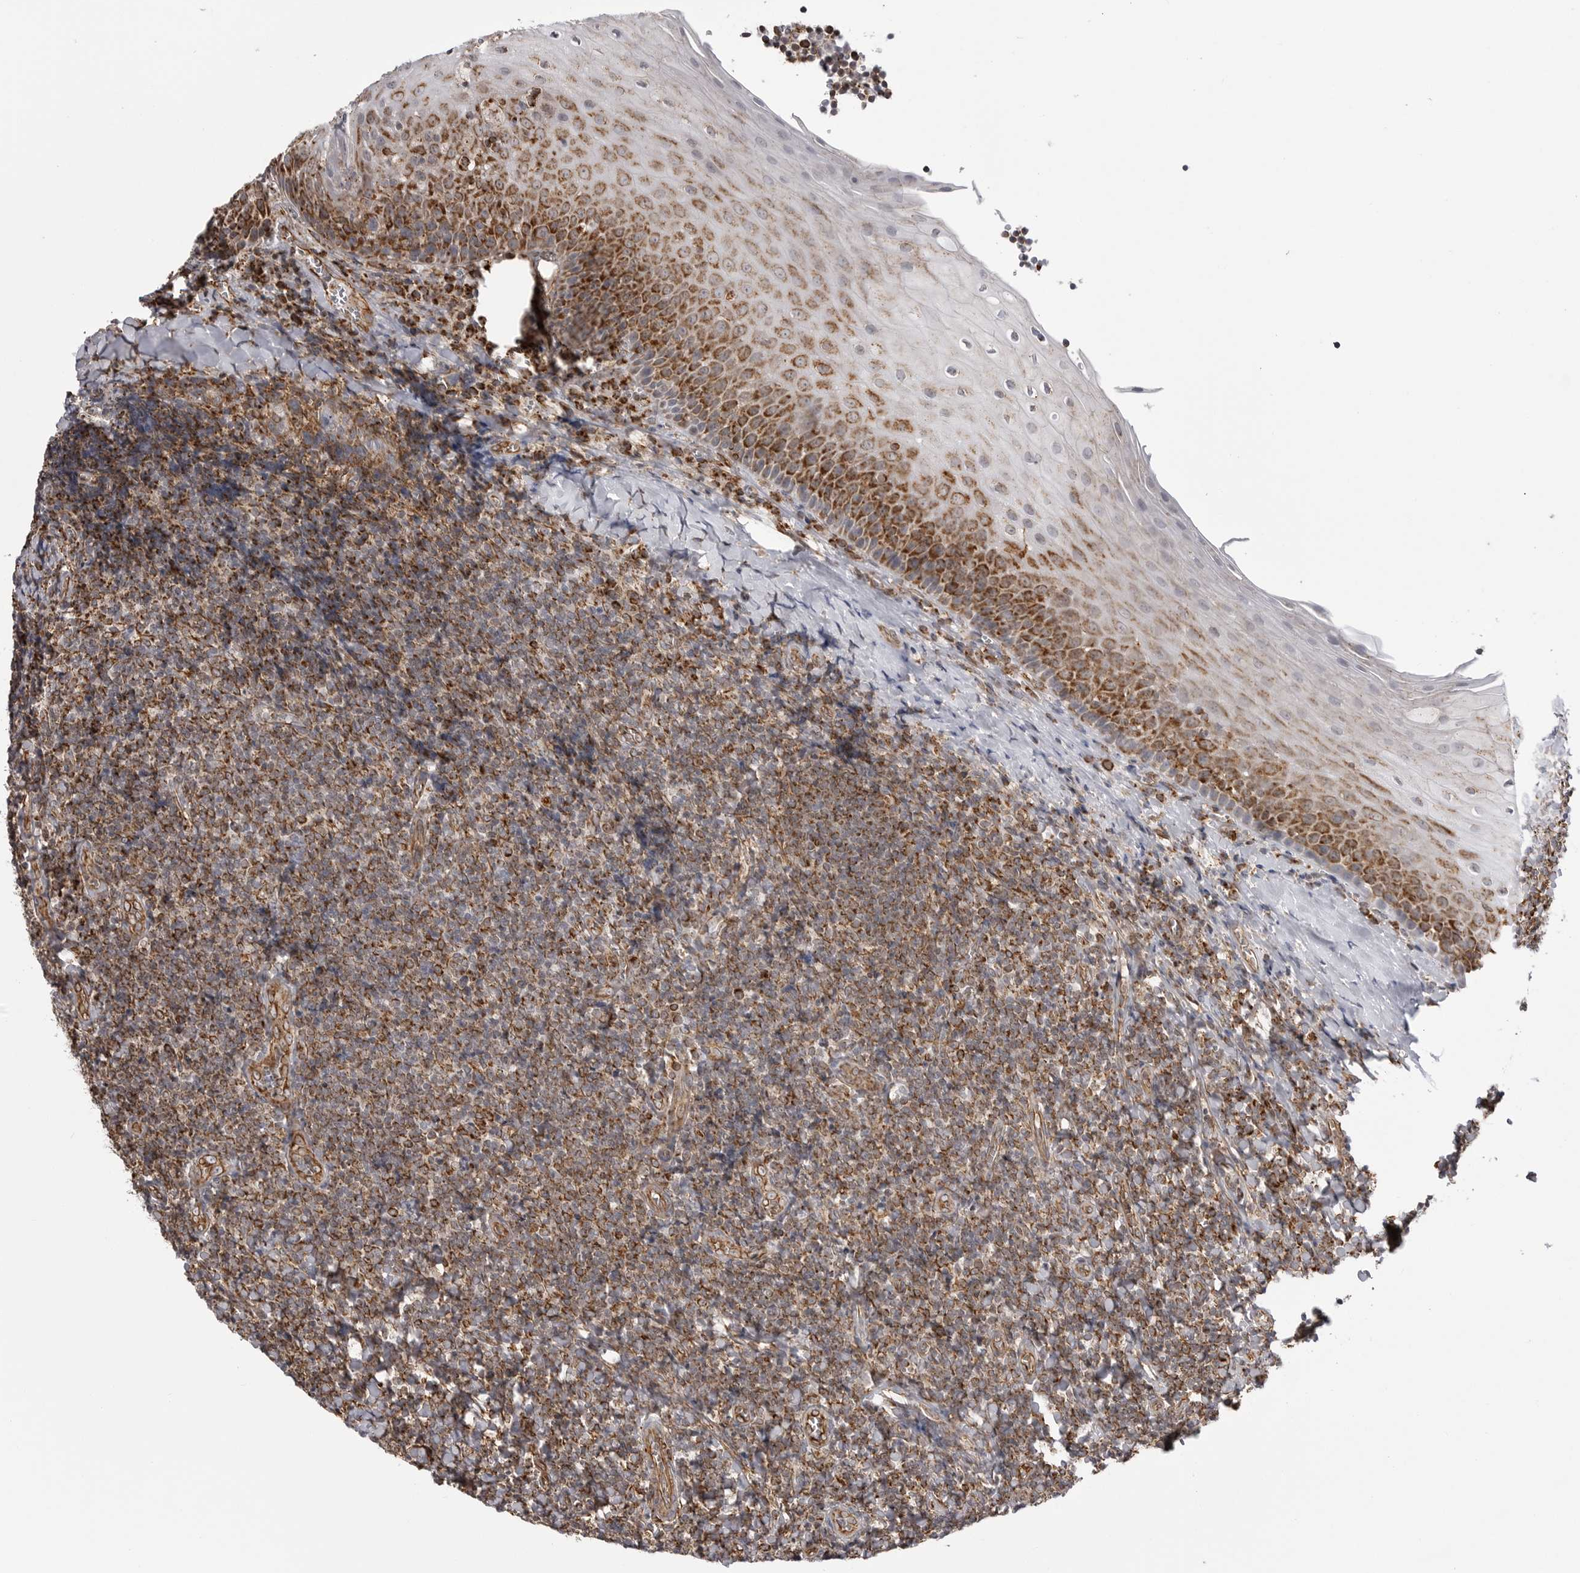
{"staining": {"intensity": "moderate", "quantity": ">75%", "location": "cytoplasmic/membranous"}, "tissue": "tonsil", "cell_type": "Germinal center cells", "image_type": "normal", "snomed": [{"axis": "morphology", "description": "Normal tissue, NOS"}, {"axis": "topography", "description": "Tonsil"}], "caption": "Tonsil stained for a protein (brown) demonstrates moderate cytoplasmic/membranous positive staining in about >75% of germinal center cells.", "gene": "FH", "patient": {"sex": "male", "age": 27}}